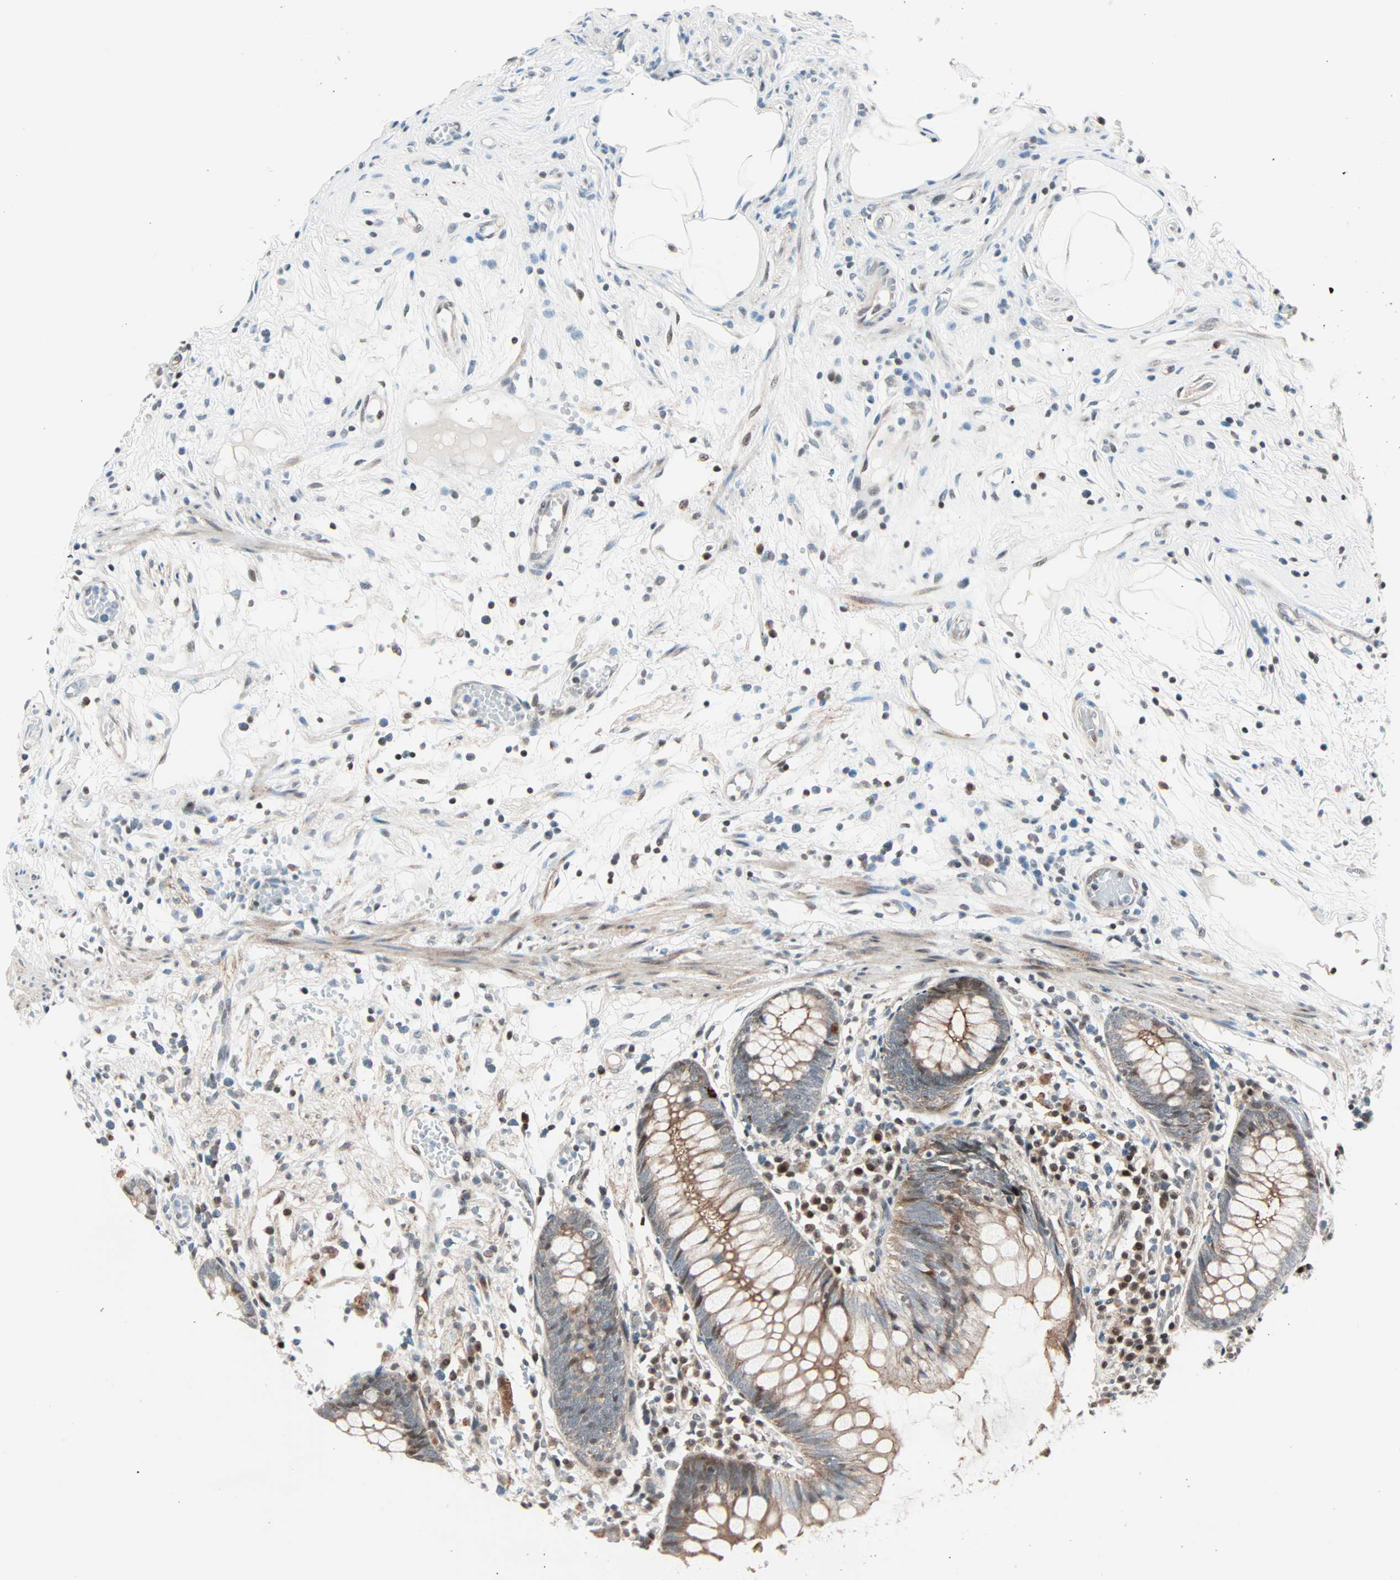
{"staining": {"intensity": "moderate", "quantity": "25%-75%", "location": "cytoplasmic/membranous"}, "tissue": "appendix", "cell_type": "Glandular cells", "image_type": "normal", "snomed": [{"axis": "morphology", "description": "Normal tissue, NOS"}, {"axis": "topography", "description": "Appendix"}], "caption": "Immunohistochemistry (IHC) staining of unremarkable appendix, which displays medium levels of moderate cytoplasmic/membranous staining in approximately 25%-75% of glandular cells indicating moderate cytoplasmic/membranous protein staining. The staining was performed using DAB (3,3'-diaminobenzidine) (brown) for protein detection and nuclei were counterstained in hematoxylin (blue).", "gene": "CBX4", "patient": {"sex": "male", "age": 38}}